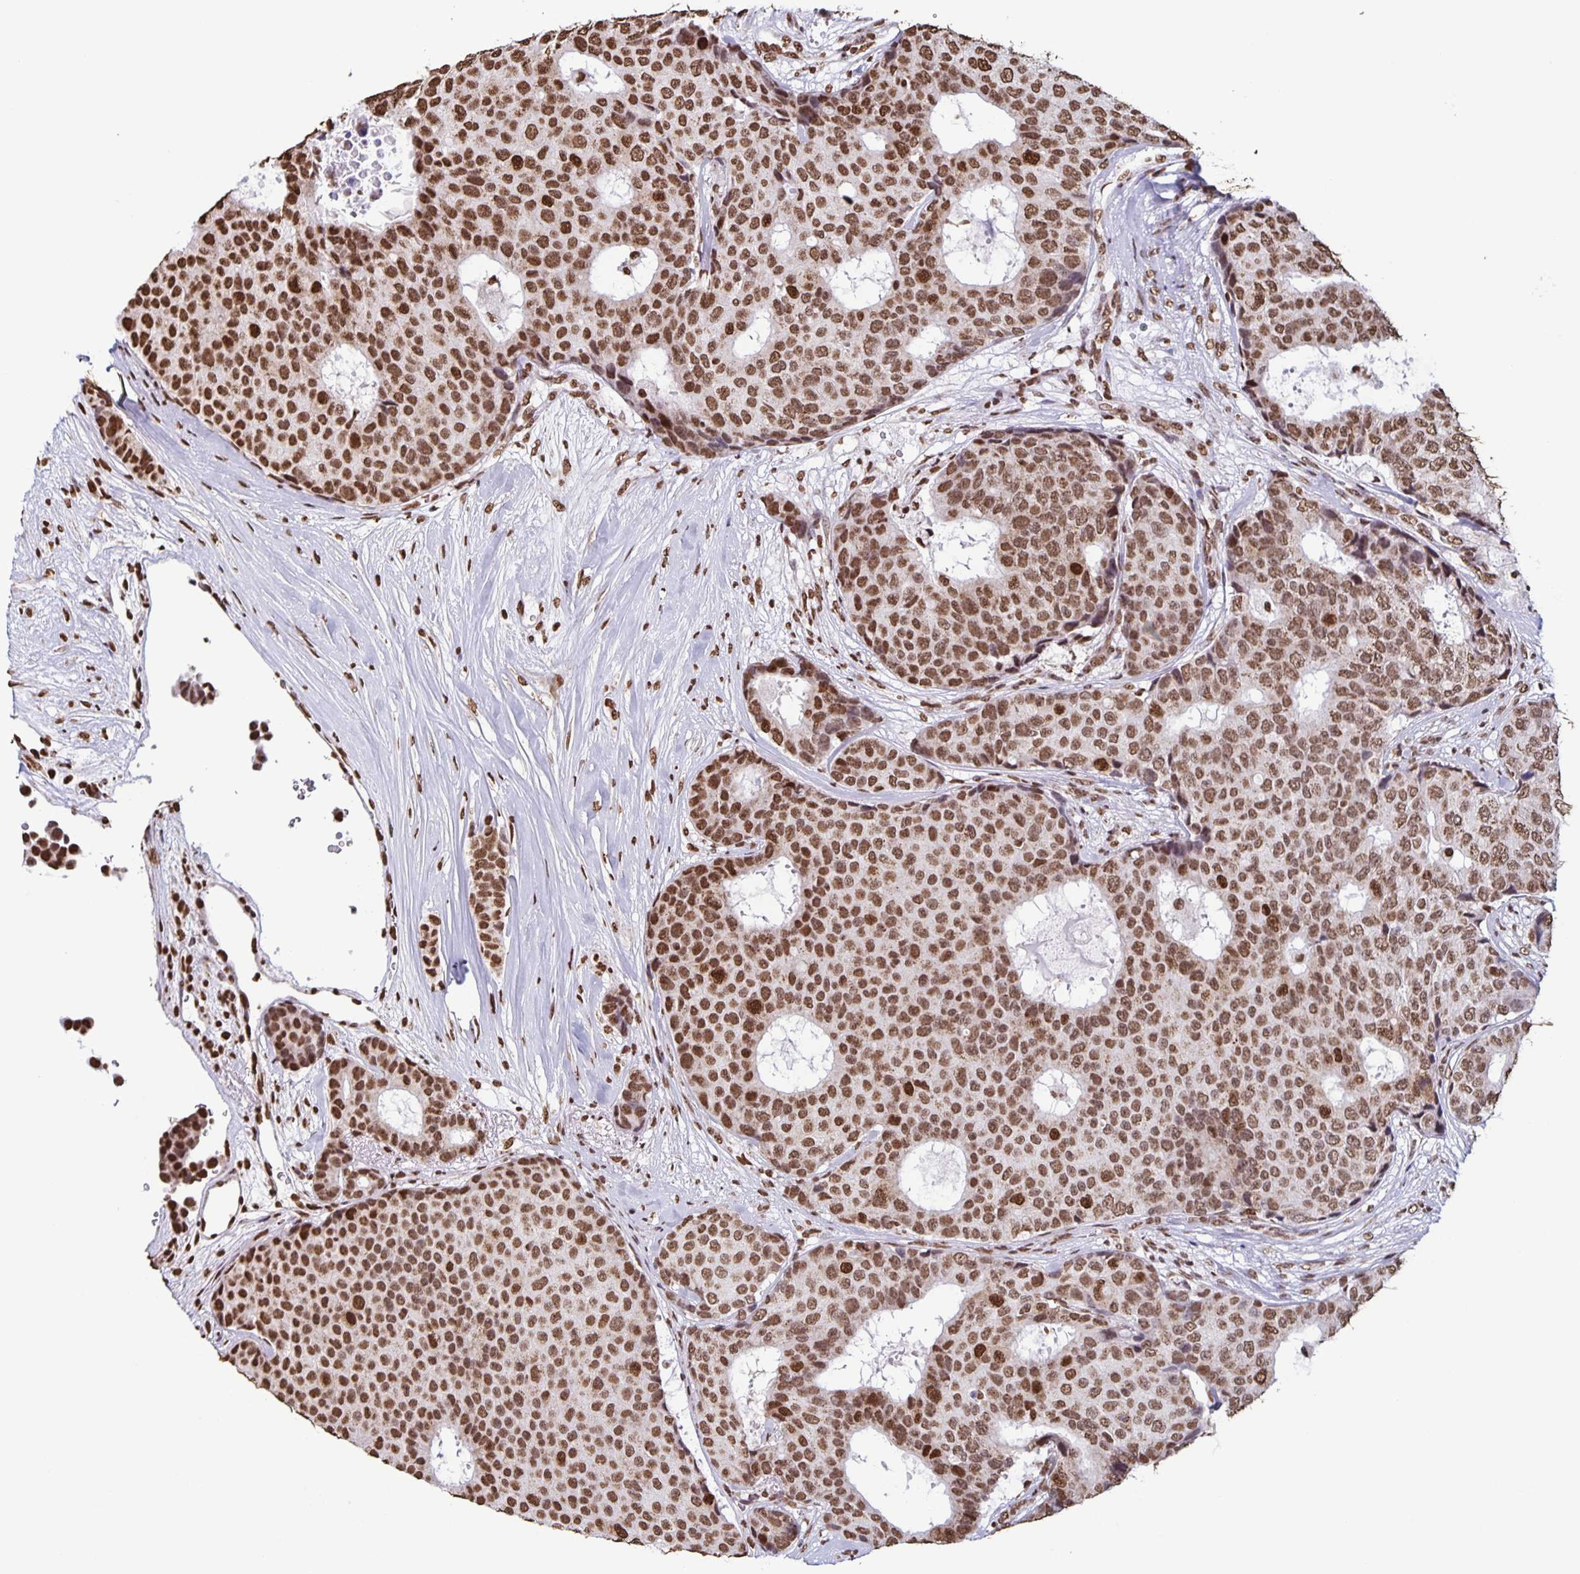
{"staining": {"intensity": "moderate", "quantity": ">75%", "location": "nuclear"}, "tissue": "breast cancer", "cell_type": "Tumor cells", "image_type": "cancer", "snomed": [{"axis": "morphology", "description": "Duct carcinoma"}, {"axis": "topography", "description": "Breast"}], "caption": "Brown immunohistochemical staining in human breast infiltrating ductal carcinoma reveals moderate nuclear staining in approximately >75% of tumor cells.", "gene": "DUT", "patient": {"sex": "female", "age": 75}}